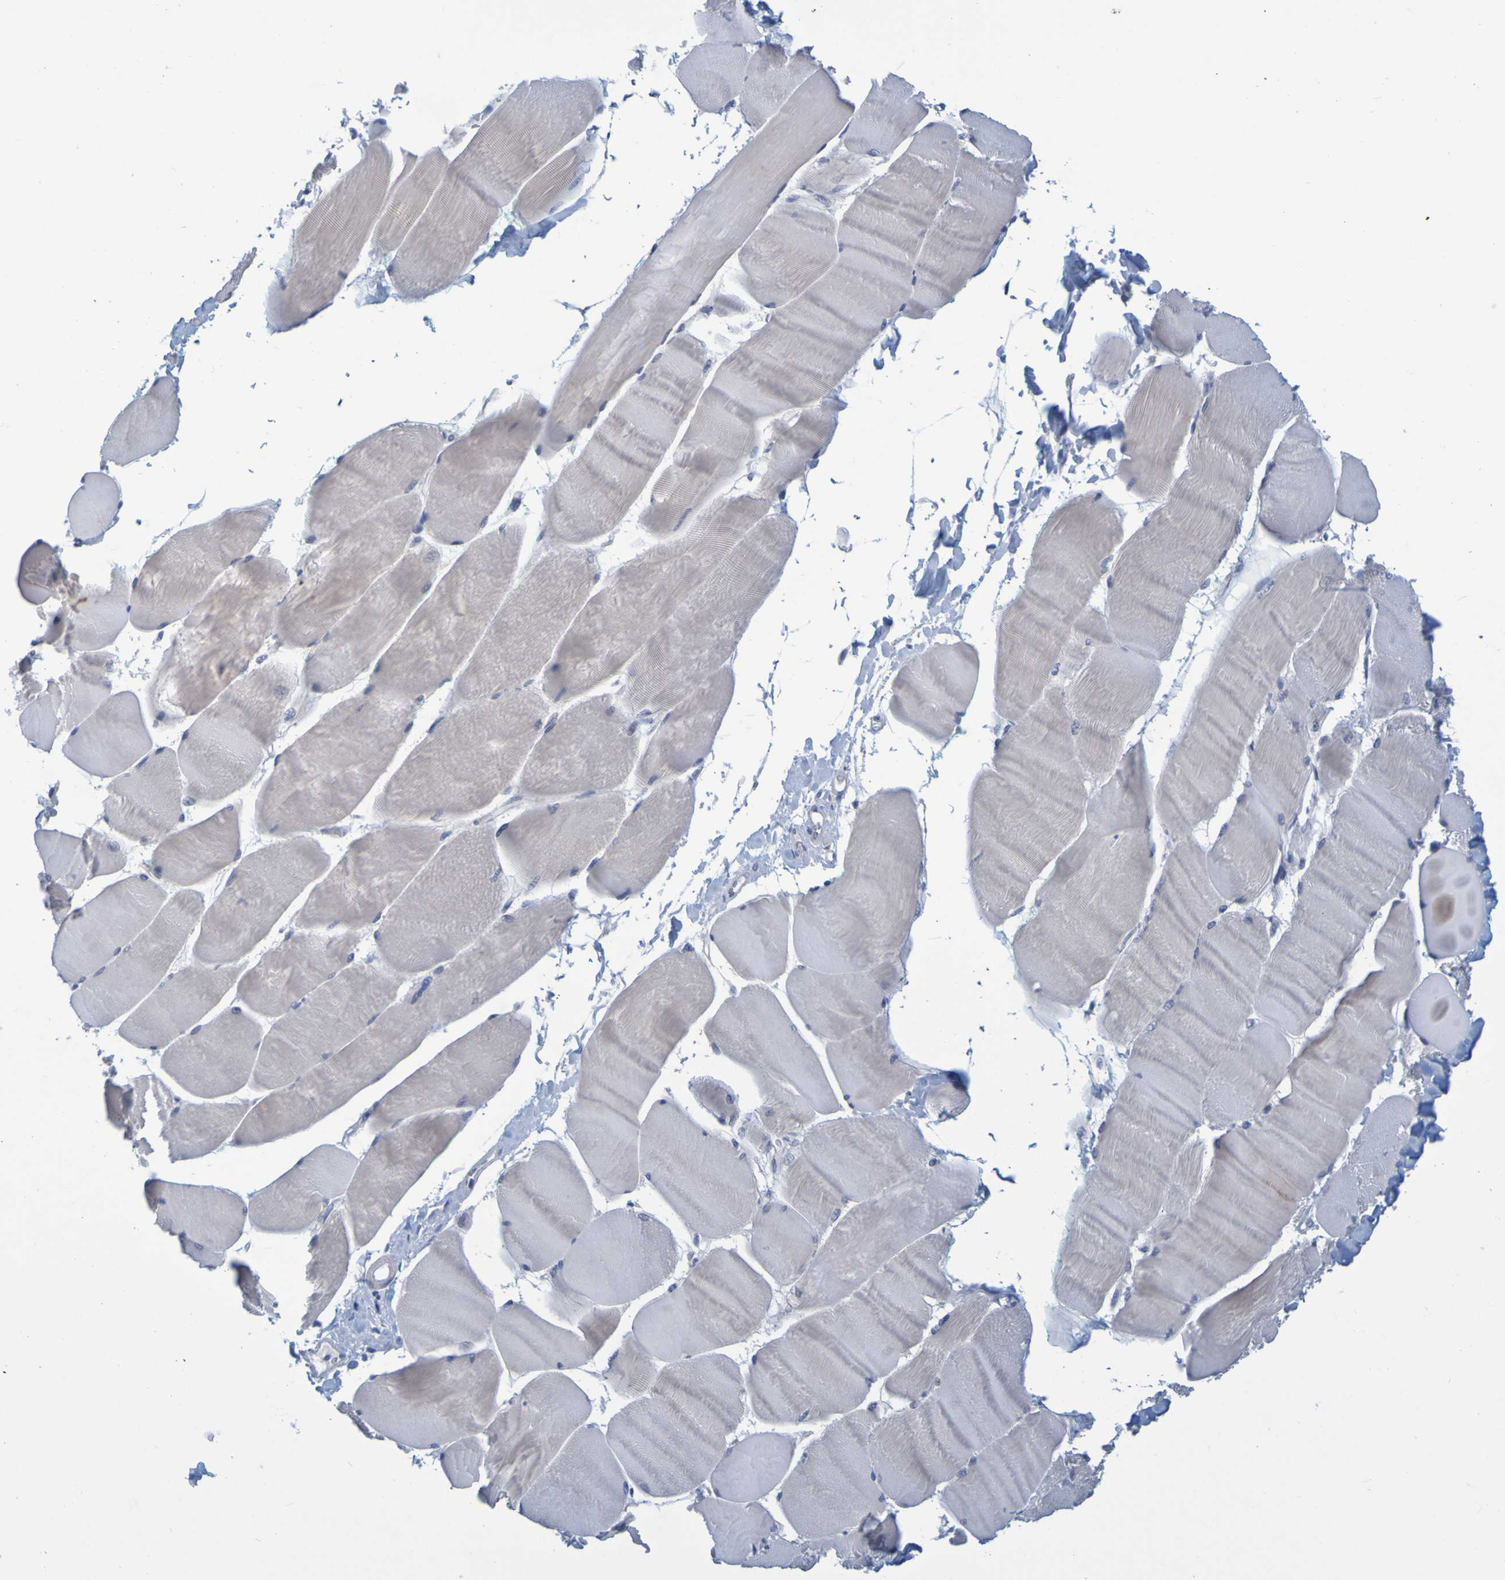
{"staining": {"intensity": "negative", "quantity": "none", "location": "none"}, "tissue": "skeletal muscle", "cell_type": "Myocytes", "image_type": "normal", "snomed": [{"axis": "morphology", "description": "Normal tissue, NOS"}, {"axis": "morphology", "description": "Squamous cell carcinoma, NOS"}, {"axis": "topography", "description": "Skeletal muscle"}], "caption": "Human skeletal muscle stained for a protein using immunohistochemistry reveals no positivity in myocytes.", "gene": "ENDOU", "patient": {"sex": "male", "age": 51}}